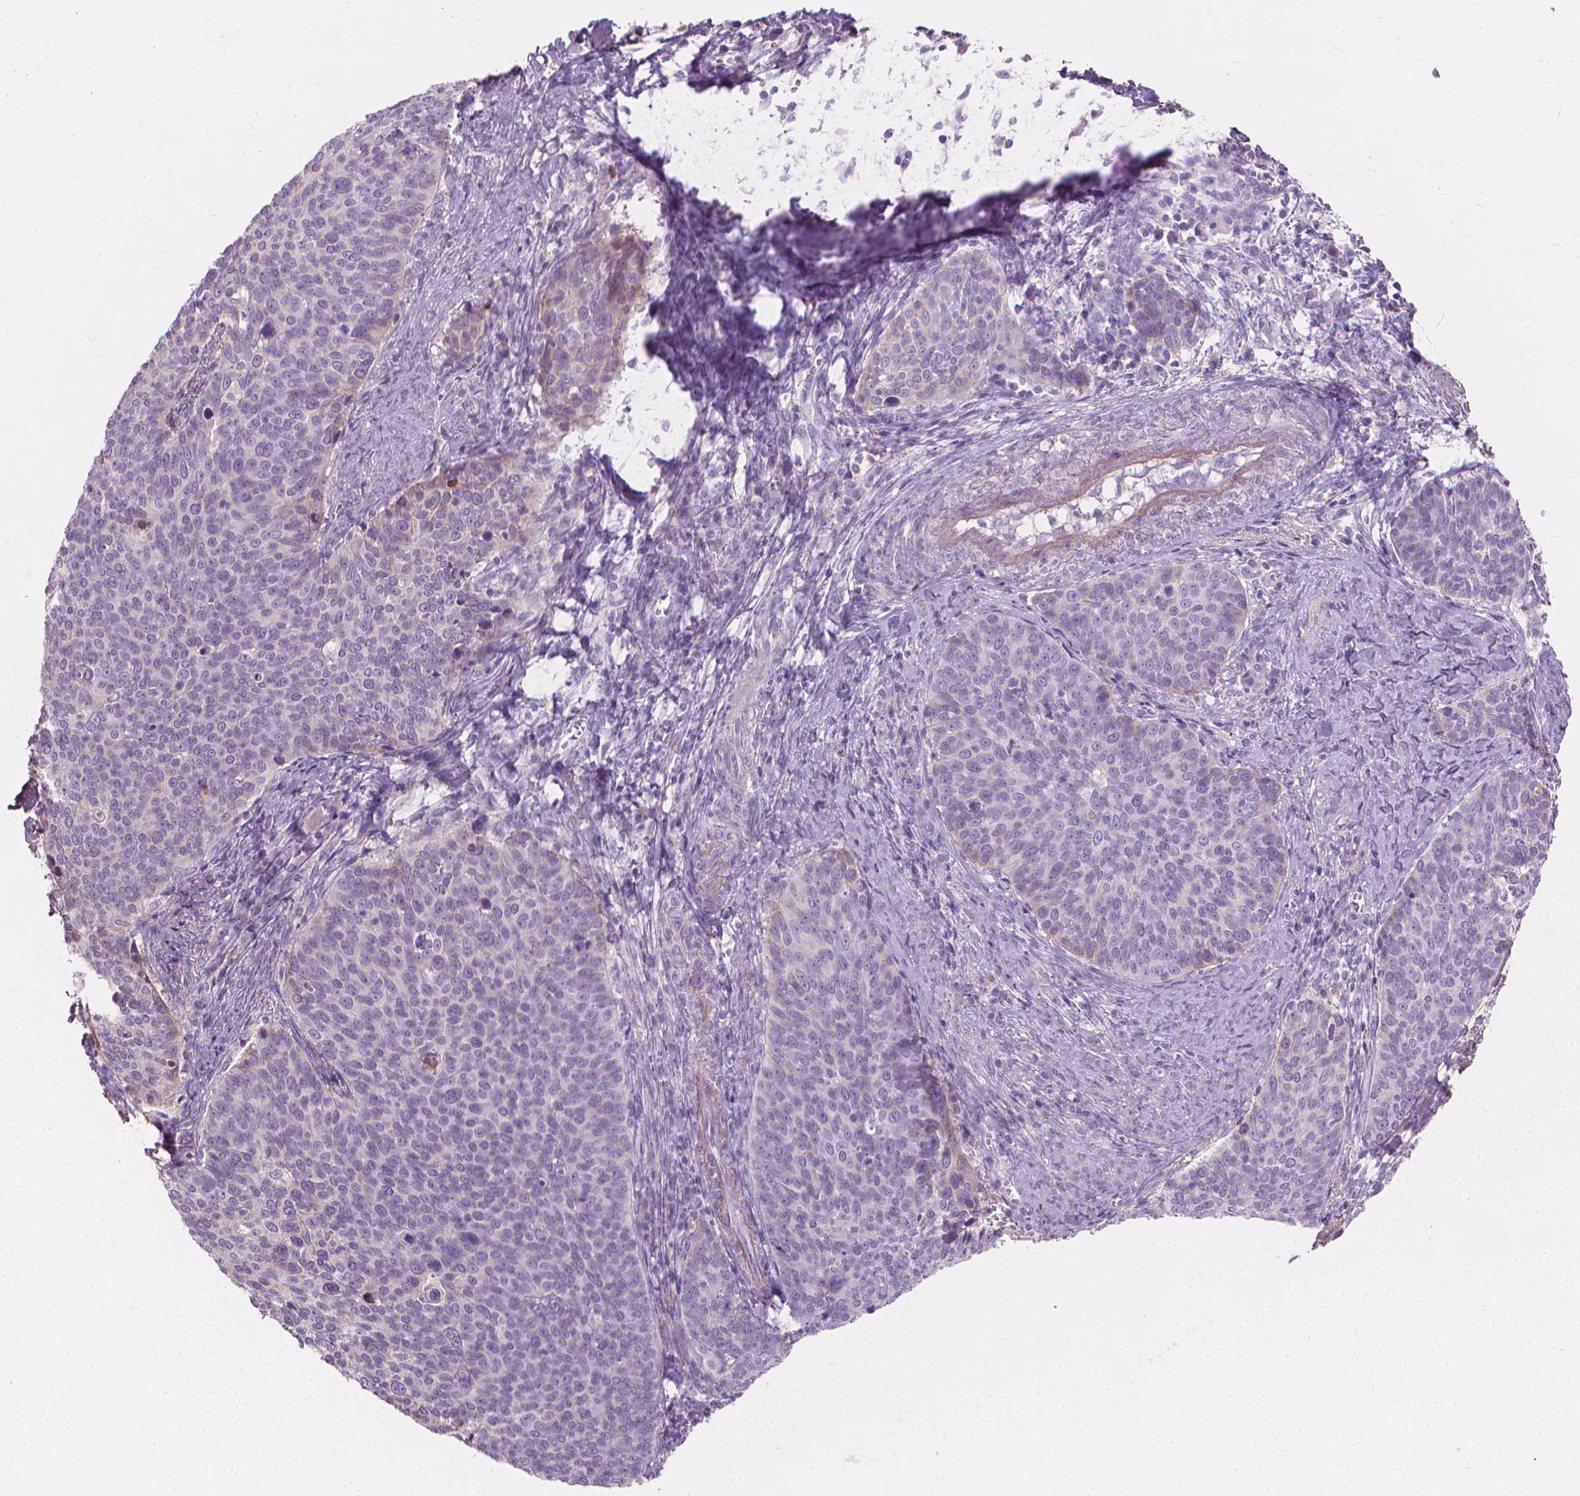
{"staining": {"intensity": "negative", "quantity": "none", "location": "none"}, "tissue": "cervical cancer", "cell_type": "Tumor cells", "image_type": "cancer", "snomed": [{"axis": "morphology", "description": "Normal tissue, NOS"}, {"axis": "morphology", "description": "Squamous cell carcinoma, NOS"}, {"axis": "topography", "description": "Cervix"}], "caption": "Immunohistochemistry photomicrograph of human cervical cancer (squamous cell carcinoma) stained for a protein (brown), which shows no staining in tumor cells.", "gene": "CABCOCO1", "patient": {"sex": "female", "age": 39}}